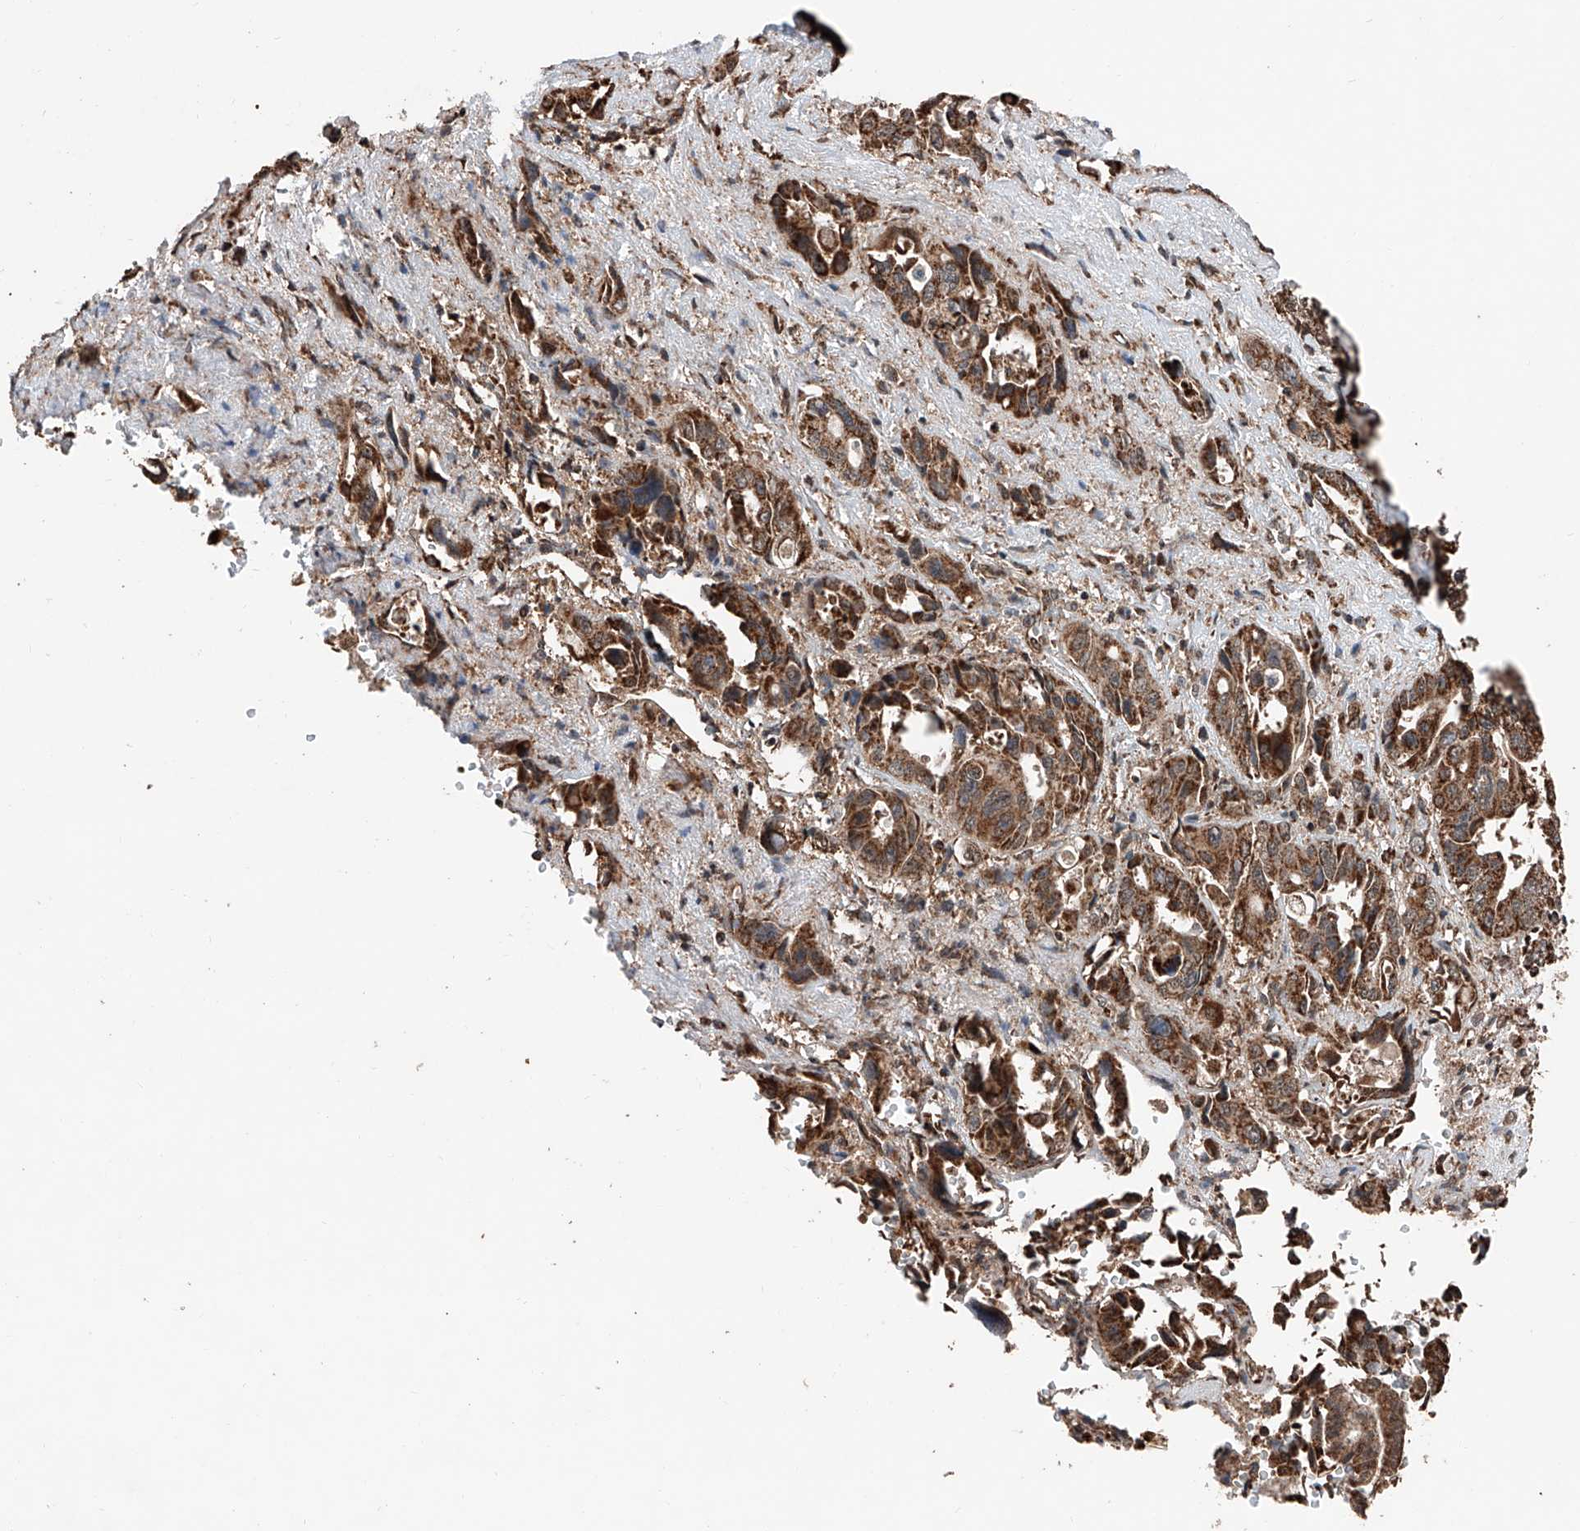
{"staining": {"intensity": "moderate", "quantity": ">75%", "location": "cytoplasmic/membranous"}, "tissue": "pancreatic cancer", "cell_type": "Tumor cells", "image_type": "cancer", "snomed": [{"axis": "morphology", "description": "Adenocarcinoma, NOS"}, {"axis": "topography", "description": "Pancreas"}], "caption": "Pancreatic cancer stained for a protein (brown) shows moderate cytoplasmic/membranous positive staining in approximately >75% of tumor cells.", "gene": "ZNF445", "patient": {"sex": "male", "age": 46}}